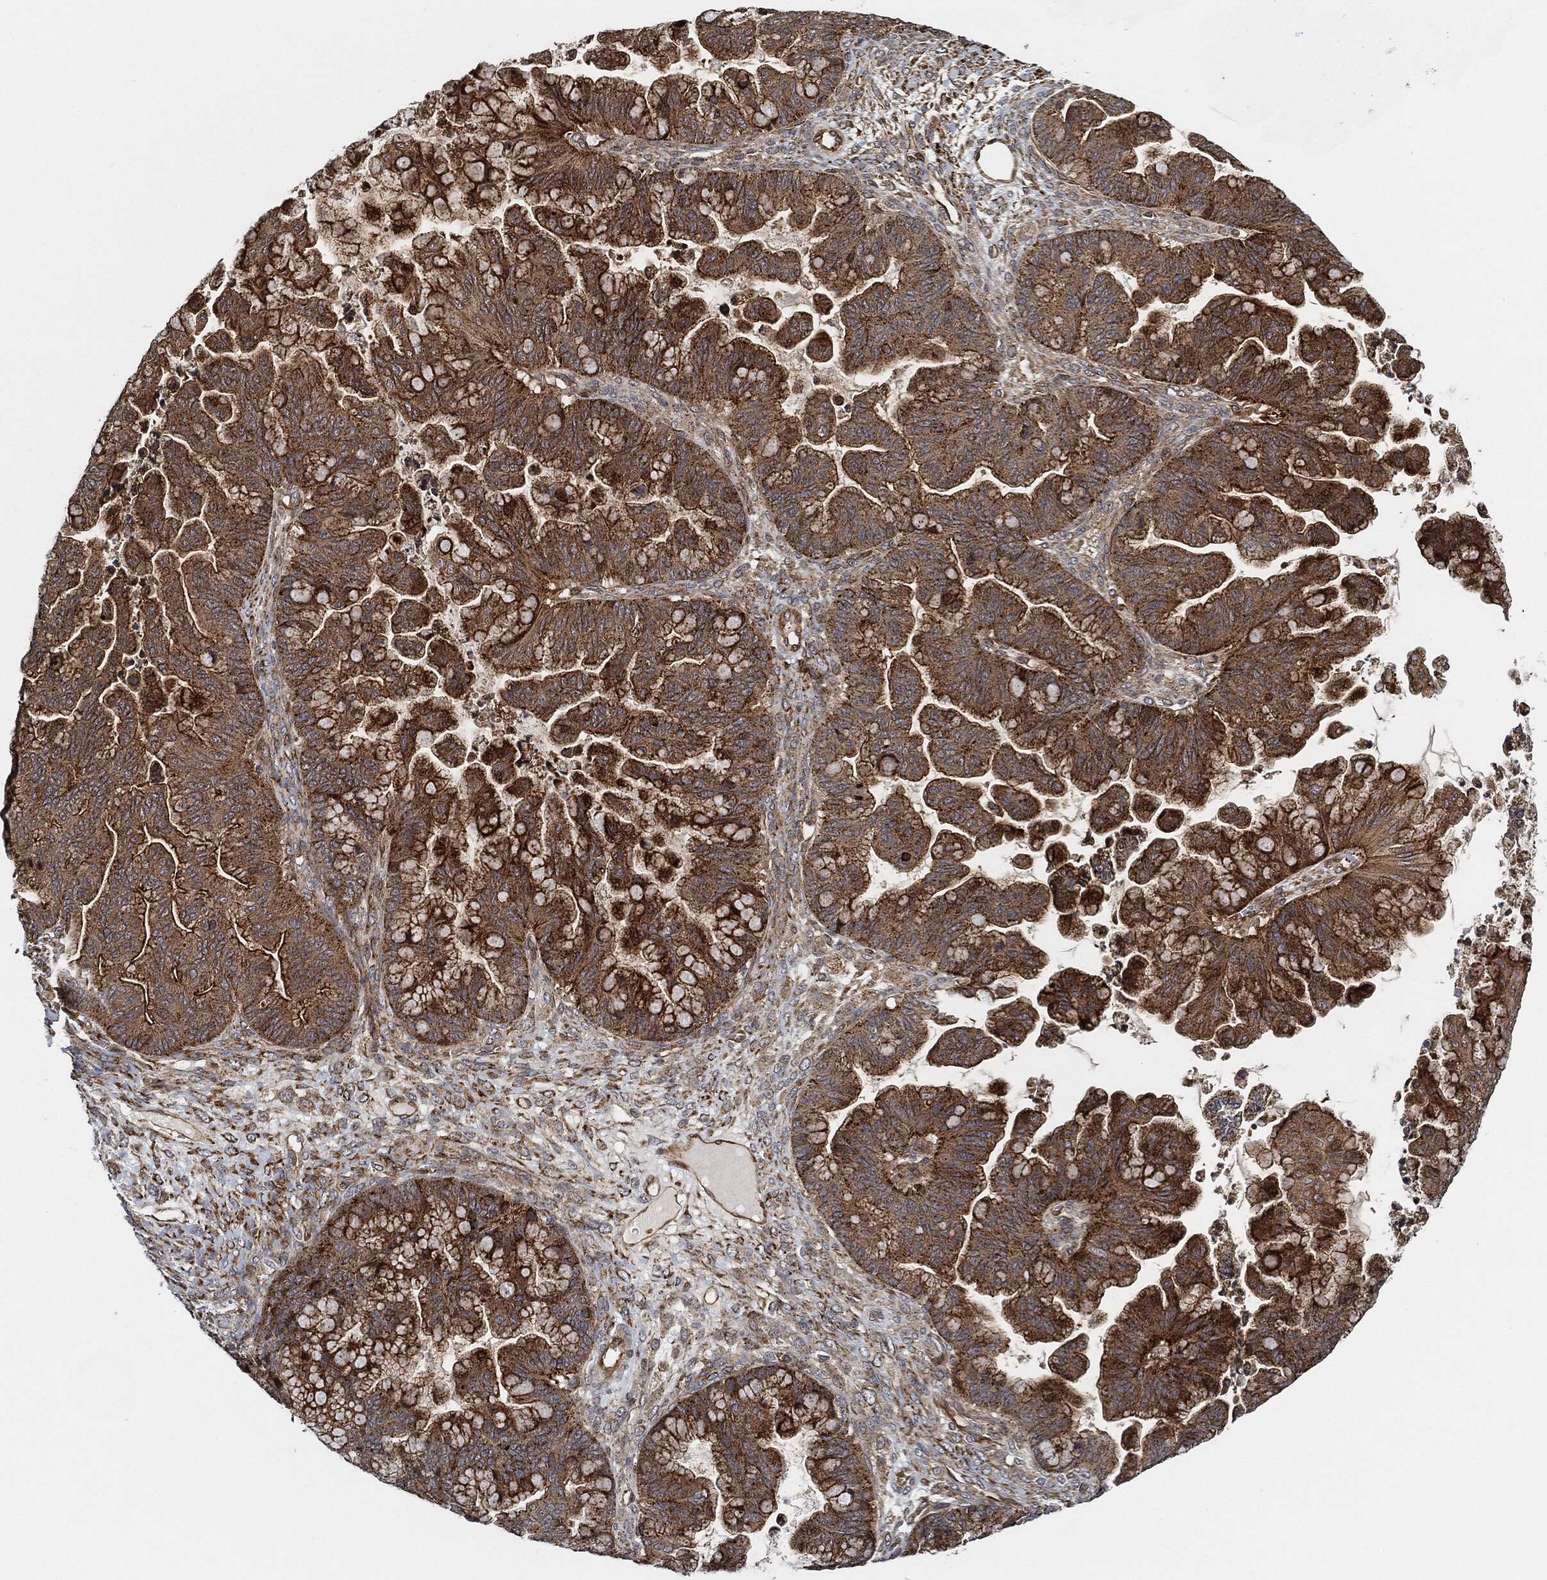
{"staining": {"intensity": "strong", "quantity": "25%-75%", "location": "cytoplasmic/membranous"}, "tissue": "ovarian cancer", "cell_type": "Tumor cells", "image_type": "cancer", "snomed": [{"axis": "morphology", "description": "Cystadenocarcinoma, mucinous, NOS"}, {"axis": "topography", "description": "Ovary"}], "caption": "DAB (3,3'-diaminobenzidine) immunohistochemical staining of human mucinous cystadenocarcinoma (ovarian) demonstrates strong cytoplasmic/membranous protein expression in approximately 25%-75% of tumor cells.", "gene": "MAP3K3", "patient": {"sex": "female", "age": 67}}